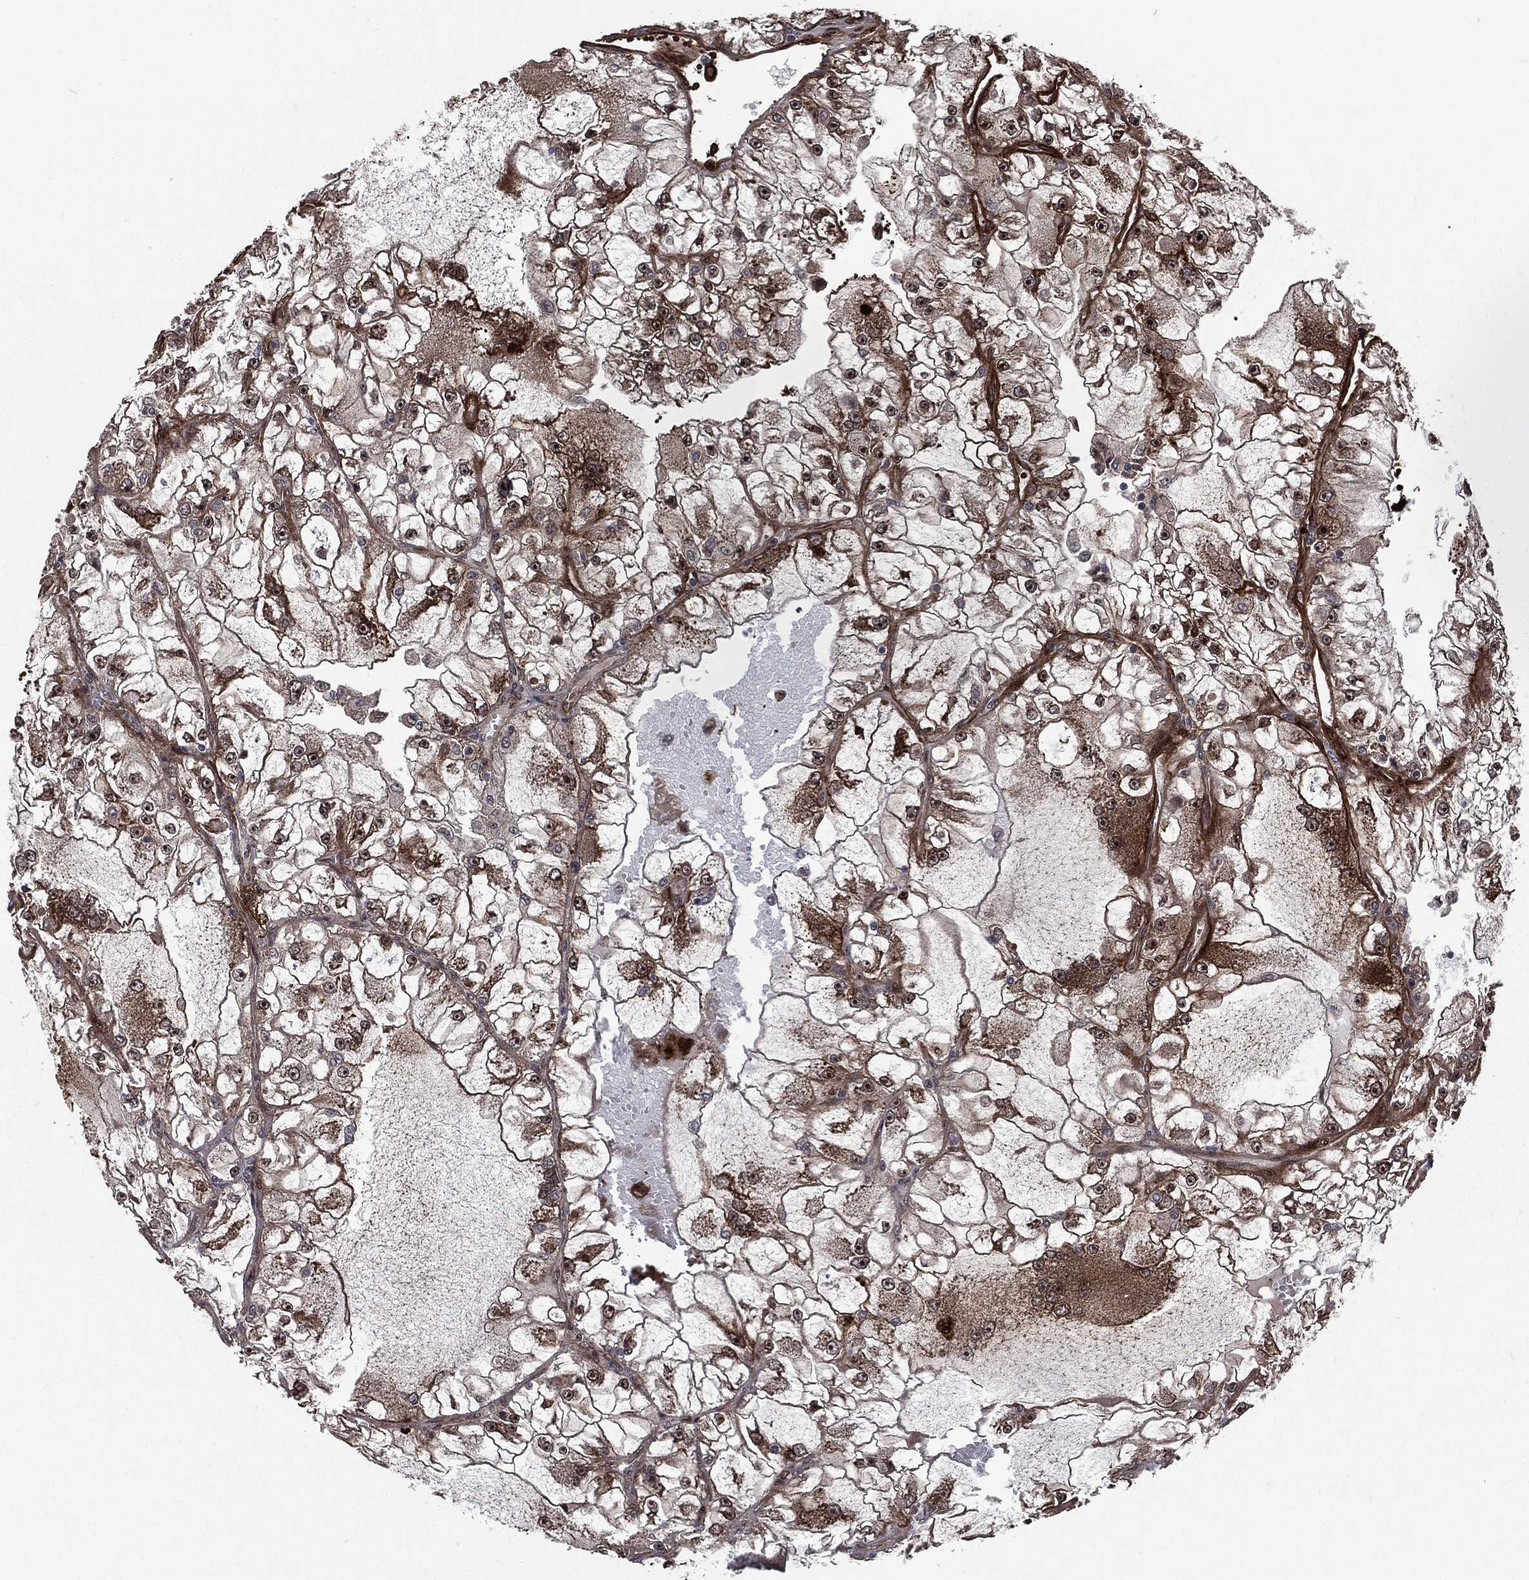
{"staining": {"intensity": "moderate", "quantity": ">75%", "location": "cytoplasmic/membranous,nuclear"}, "tissue": "renal cancer", "cell_type": "Tumor cells", "image_type": "cancer", "snomed": [{"axis": "morphology", "description": "Adenocarcinoma, NOS"}, {"axis": "topography", "description": "Kidney"}], "caption": "Immunohistochemical staining of human adenocarcinoma (renal) shows medium levels of moderate cytoplasmic/membranous and nuclear staining in approximately >75% of tumor cells. (Stains: DAB (3,3'-diaminobenzidine) in brown, nuclei in blue, Microscopy: brightfield microscopy at high magnification).", "gene": "SMAD4", "patient": {"sex": "female", "age": 72}}